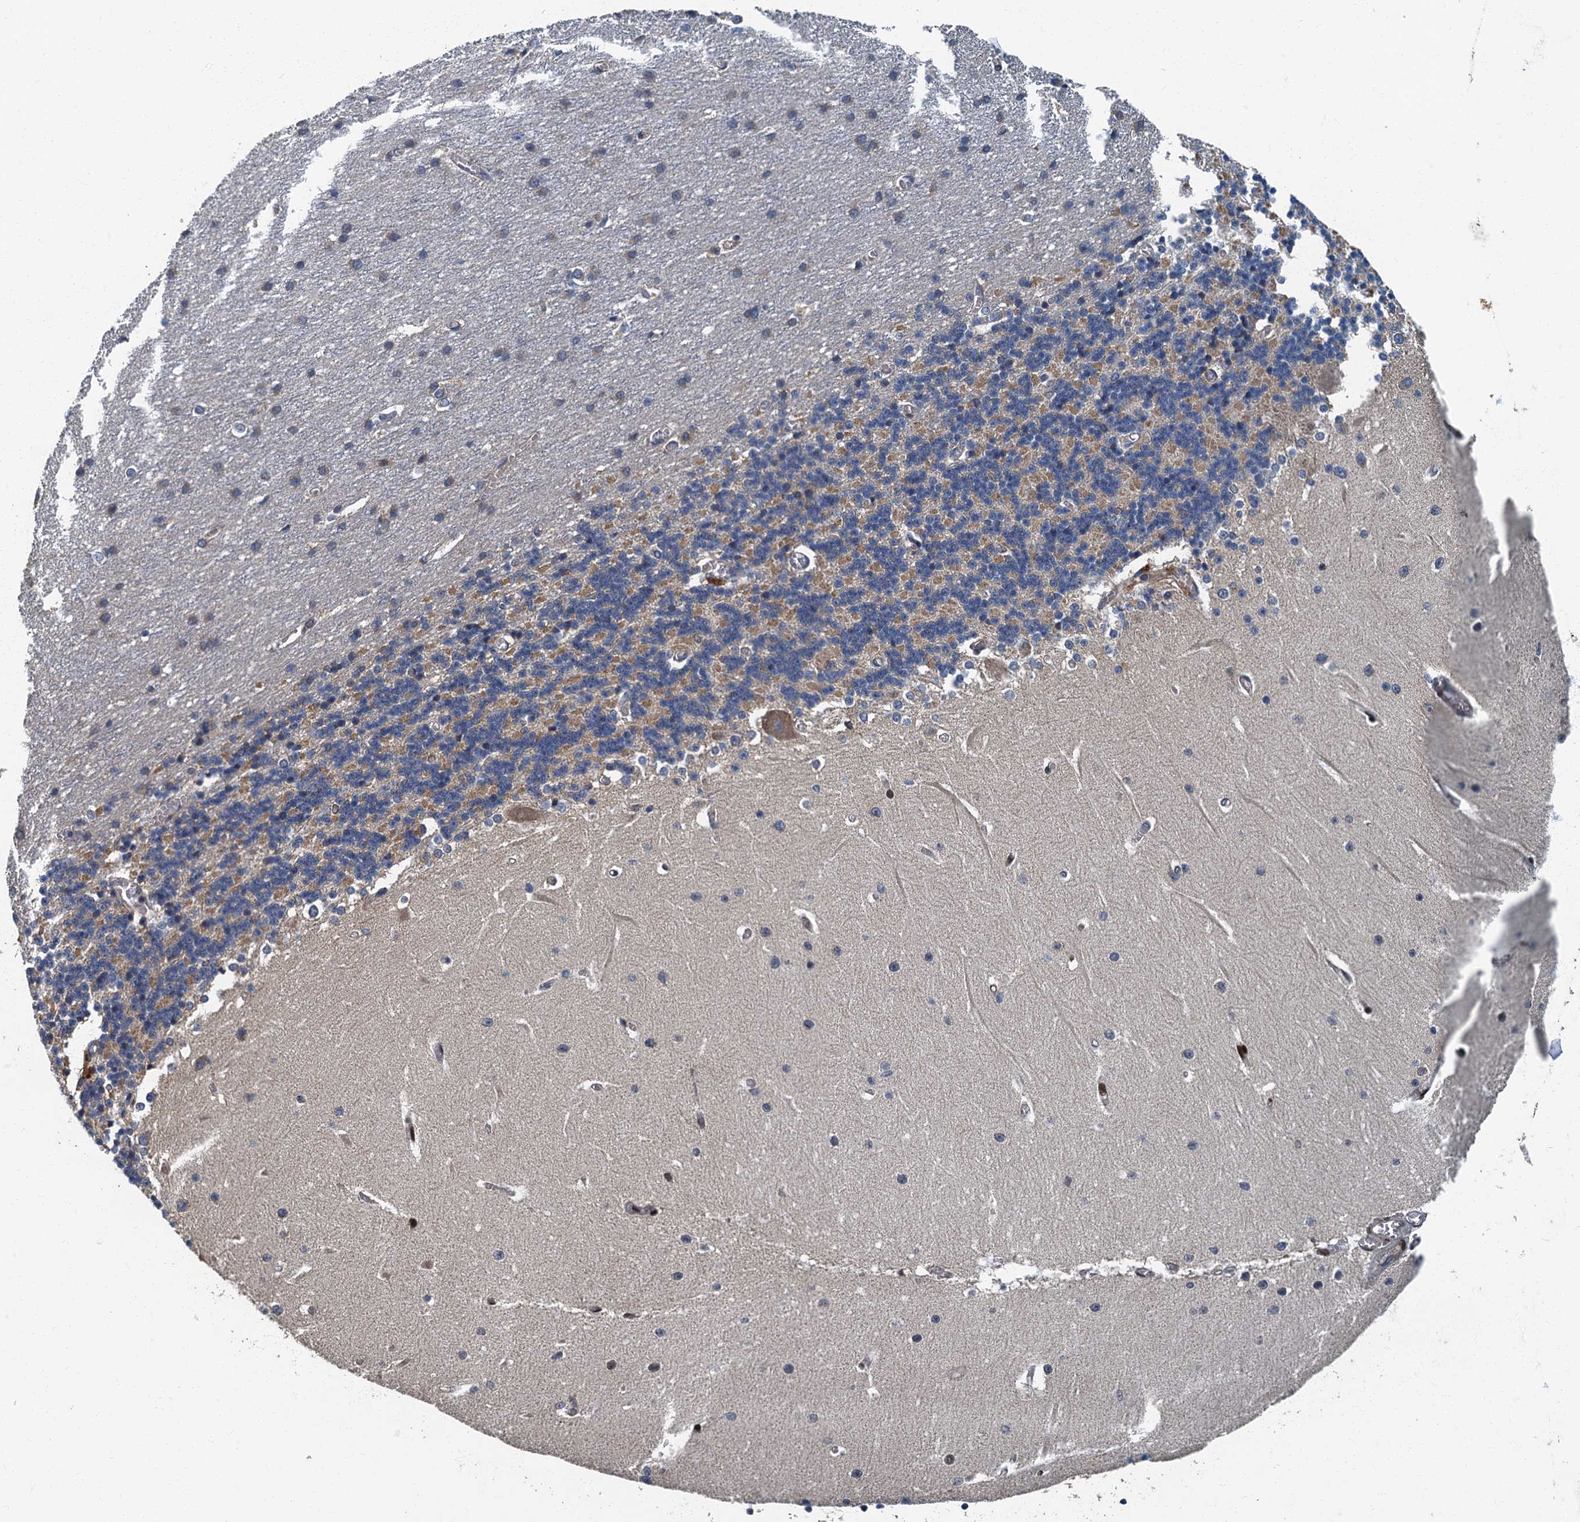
{"staining": {"intensity": "negative", "quantity": "none", "location": "none"}, "tissue": "cerebellum", "cell_type": "Cells in granular layer", "image_type": "normal", "snomed": [{"axis": "morphology", "description": "Normal tissue, NOS"}, {"axis": "topography", "description": "Cerebellum"}], "caption": "High power microscopy image of an IHC image of unremarkable cerebellum, revealing no significant expression in cells in granular layer.", "gene": "DDX49", "patient": {"sex": "male", "age": 37}}